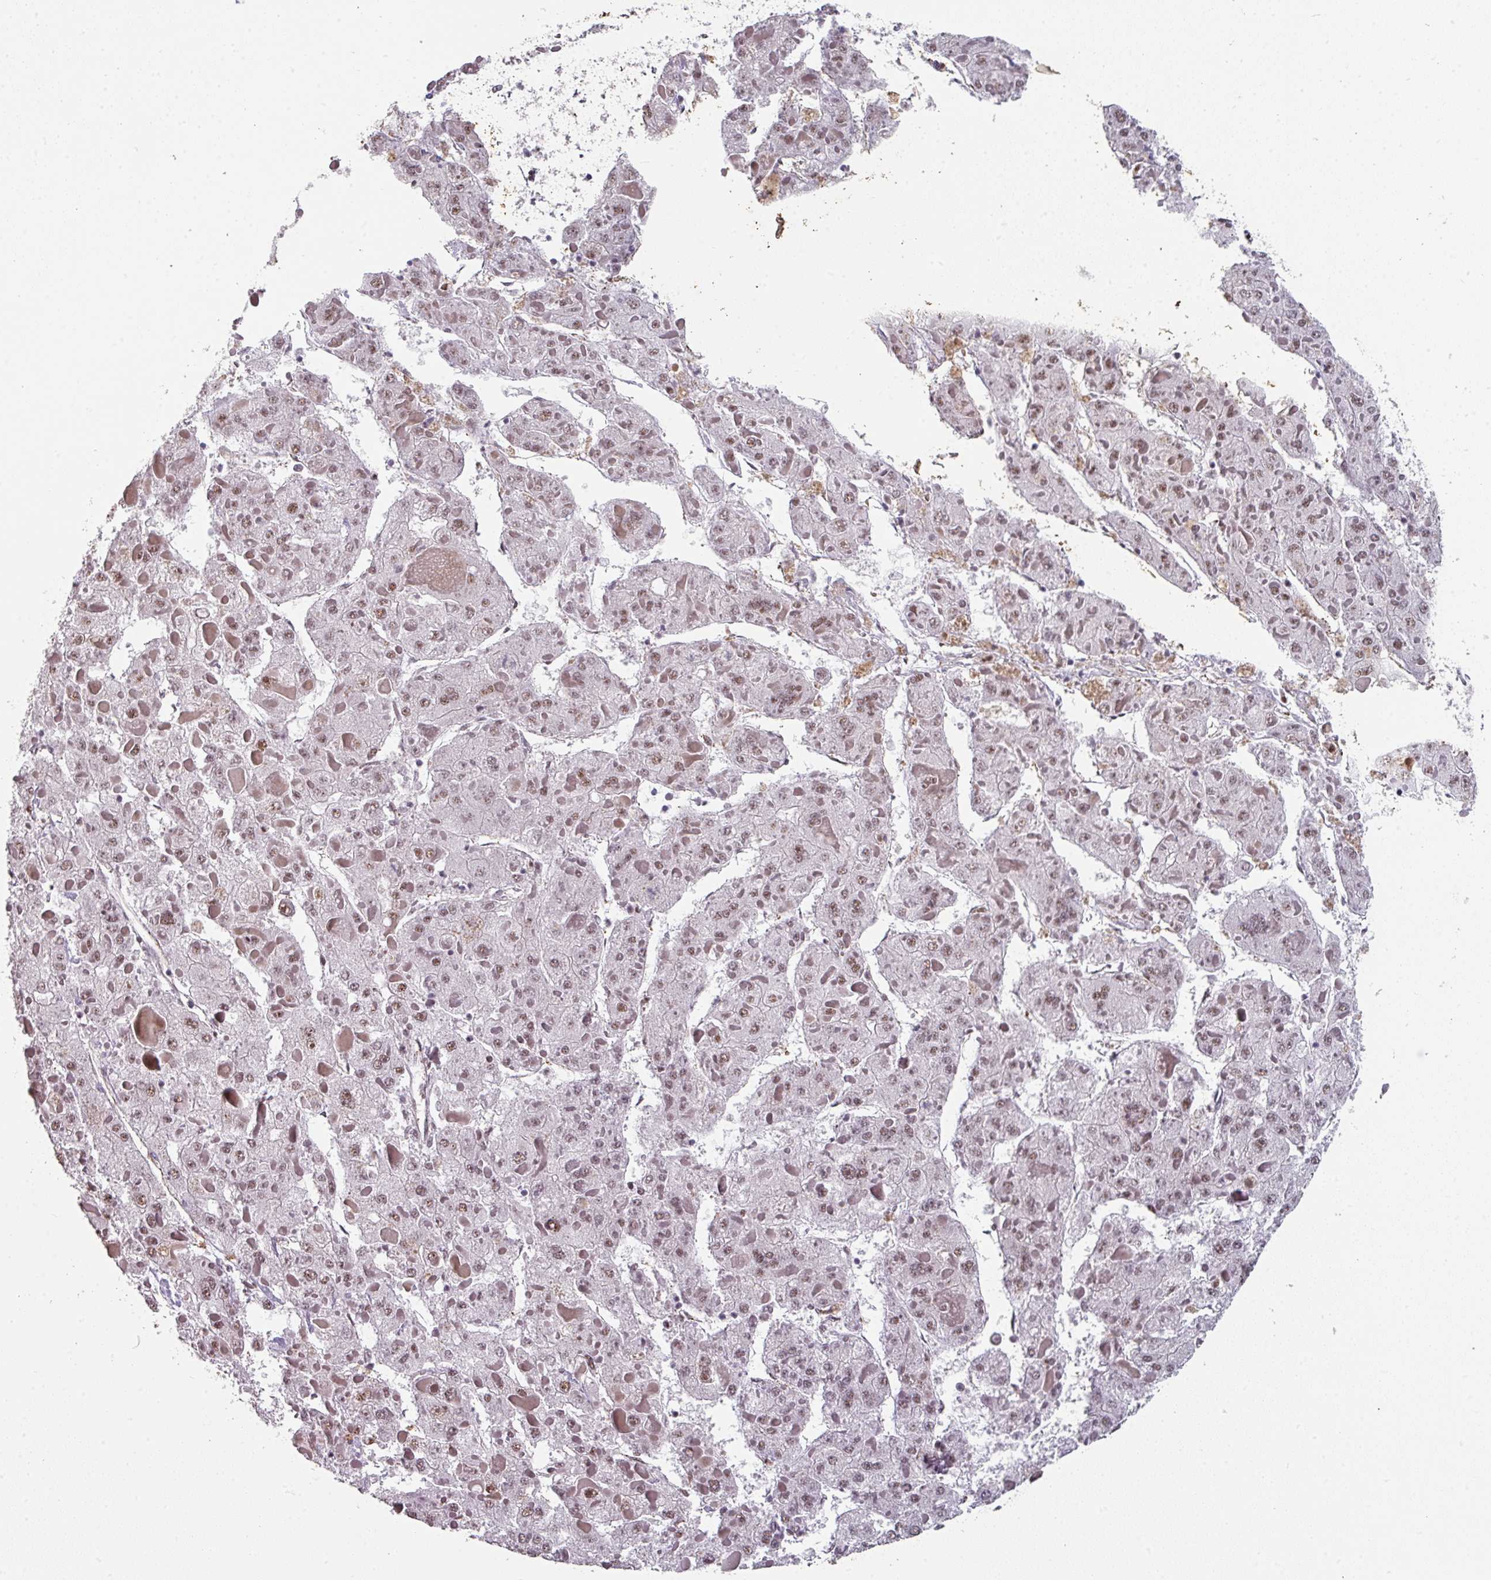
{"staining": {"intensity": "moderate", "quantity": ">75%", "location": "nuclear"}, "tissue": "liver cancer", "cell_type": "Tumor cells", "image_type": "cancer", "snomed": [{"axis": "morphology", "description": "Carcinoma, Hepatocellular, NOS"}, {"axis": "topography", "description": "Liver"}], "caption": "A micrograph of human liver cancer stained for a protein exhibits moderate nuclear brown staining in tumor cells.", "gene": "SIDT2", "patient": {"sex": "female", "age": 73}}